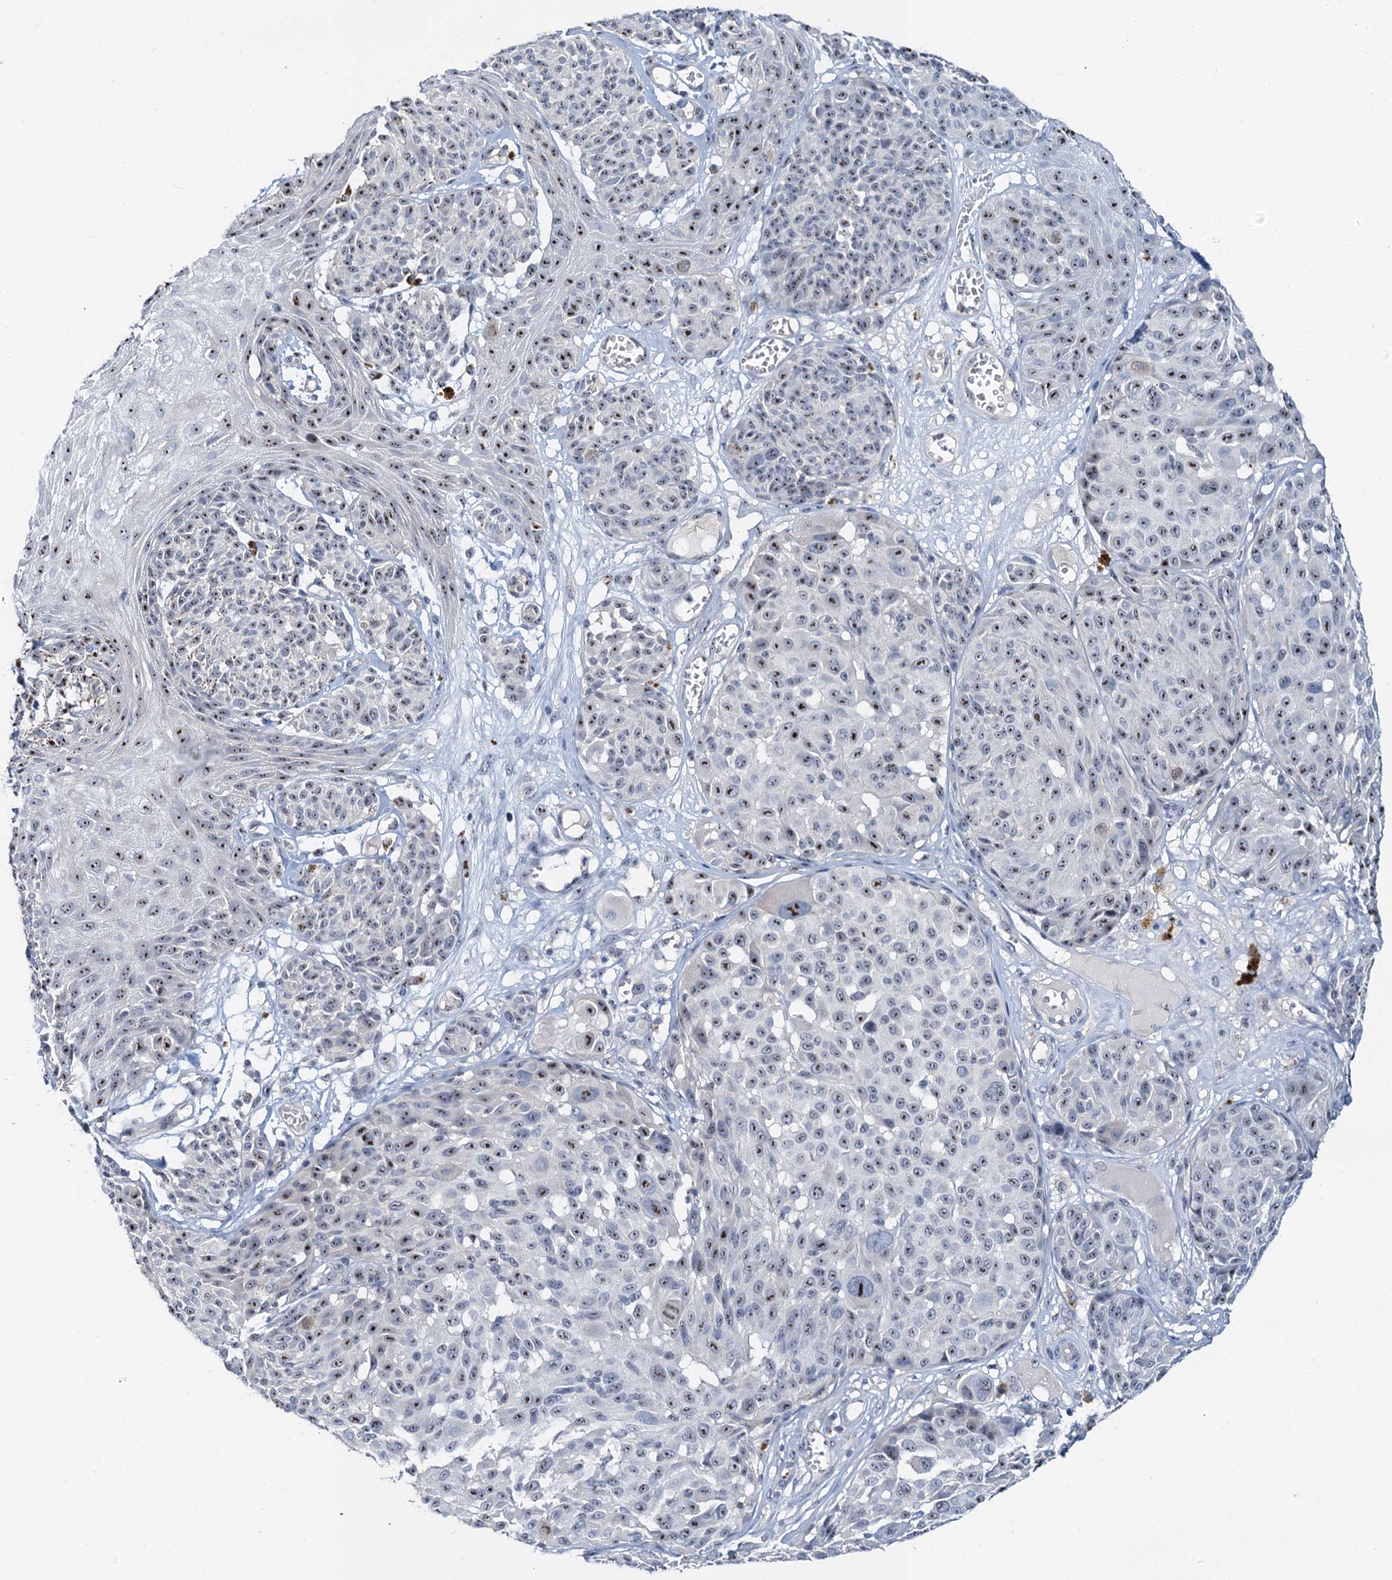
{"staining": {"intensity": "moderate", "quantity": "25%-75%", "location": "nuclear"}, "tissue": "melanoma", "cell_type": "Tumor cells", "image_type": "cancer", "snomed": [{"axis": "morphology", "description": "Malignant melanoma, NOS"}, {"axis": "topography", "description": "Skin"}], "caption": "A brown stain shows moderate nuclear expression of a protein in human malignant melanoma tumor cells.", "gene": "NOP2", "patient": {"sex": "male", "age": 83}}